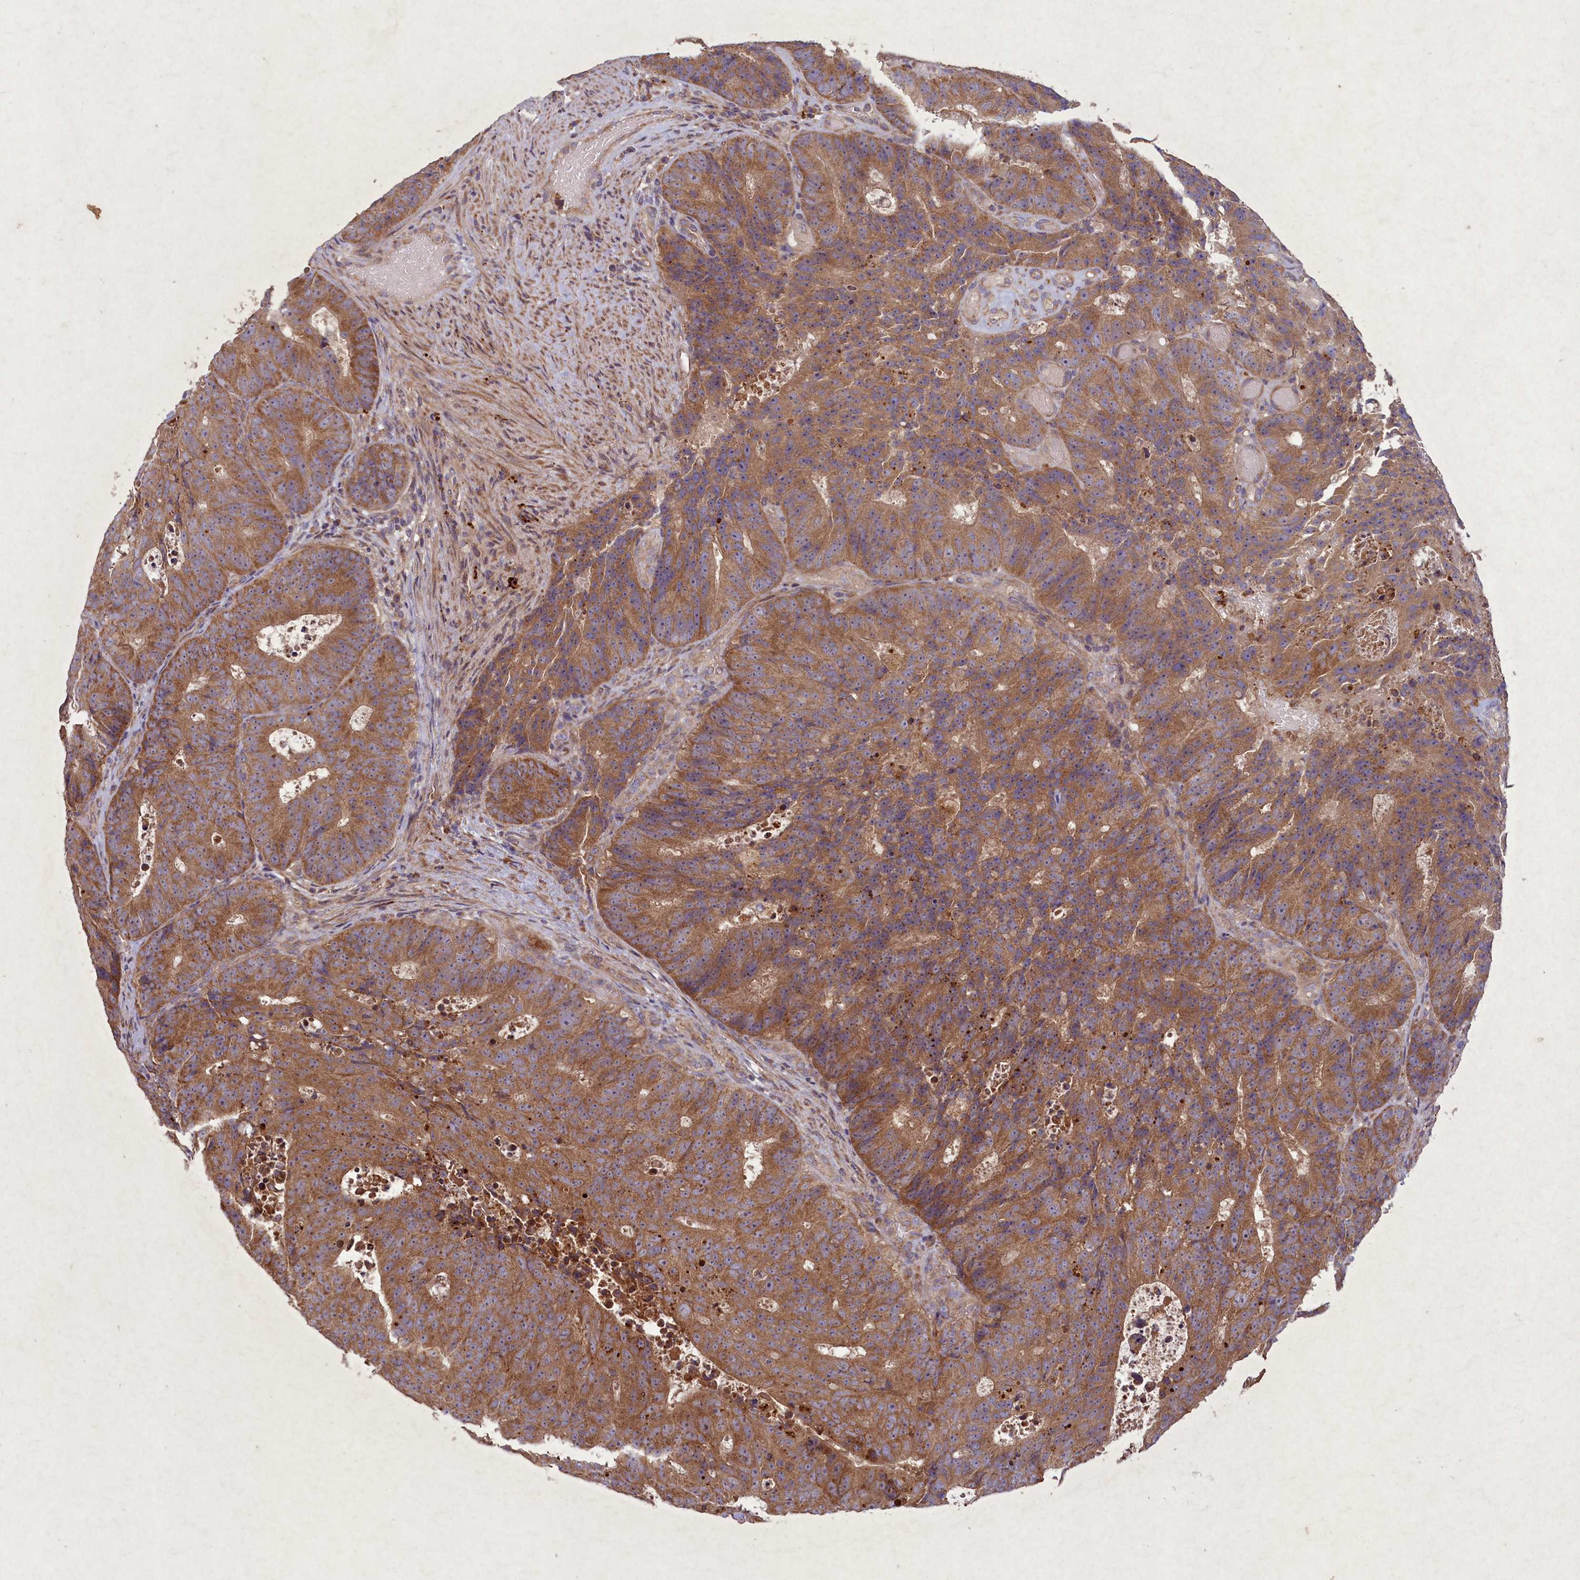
{"staining": {"intensity": "moderate", "quantity": ">75%", "location": "cytoplasmic/membranous"}, "tissue": "colorectal cancer", "cell_type": "Tumor cells", "image_type": "cancer", "snomed": [{"axis": "morphology", "description": "Adenocarcinoma, NOS"}, {"axis": "topography", "description": "Colon"}], "caption": "Immunohistochemistry (IHC) of human colorectal cancer (adenocarcinoma) exhibits medium levels of moderate cytoplasmic/membranous positivity in approximately >75% of tumor cells.", "gene": "CIAO2B", "patient": {"sex": "male", "age": 87}}